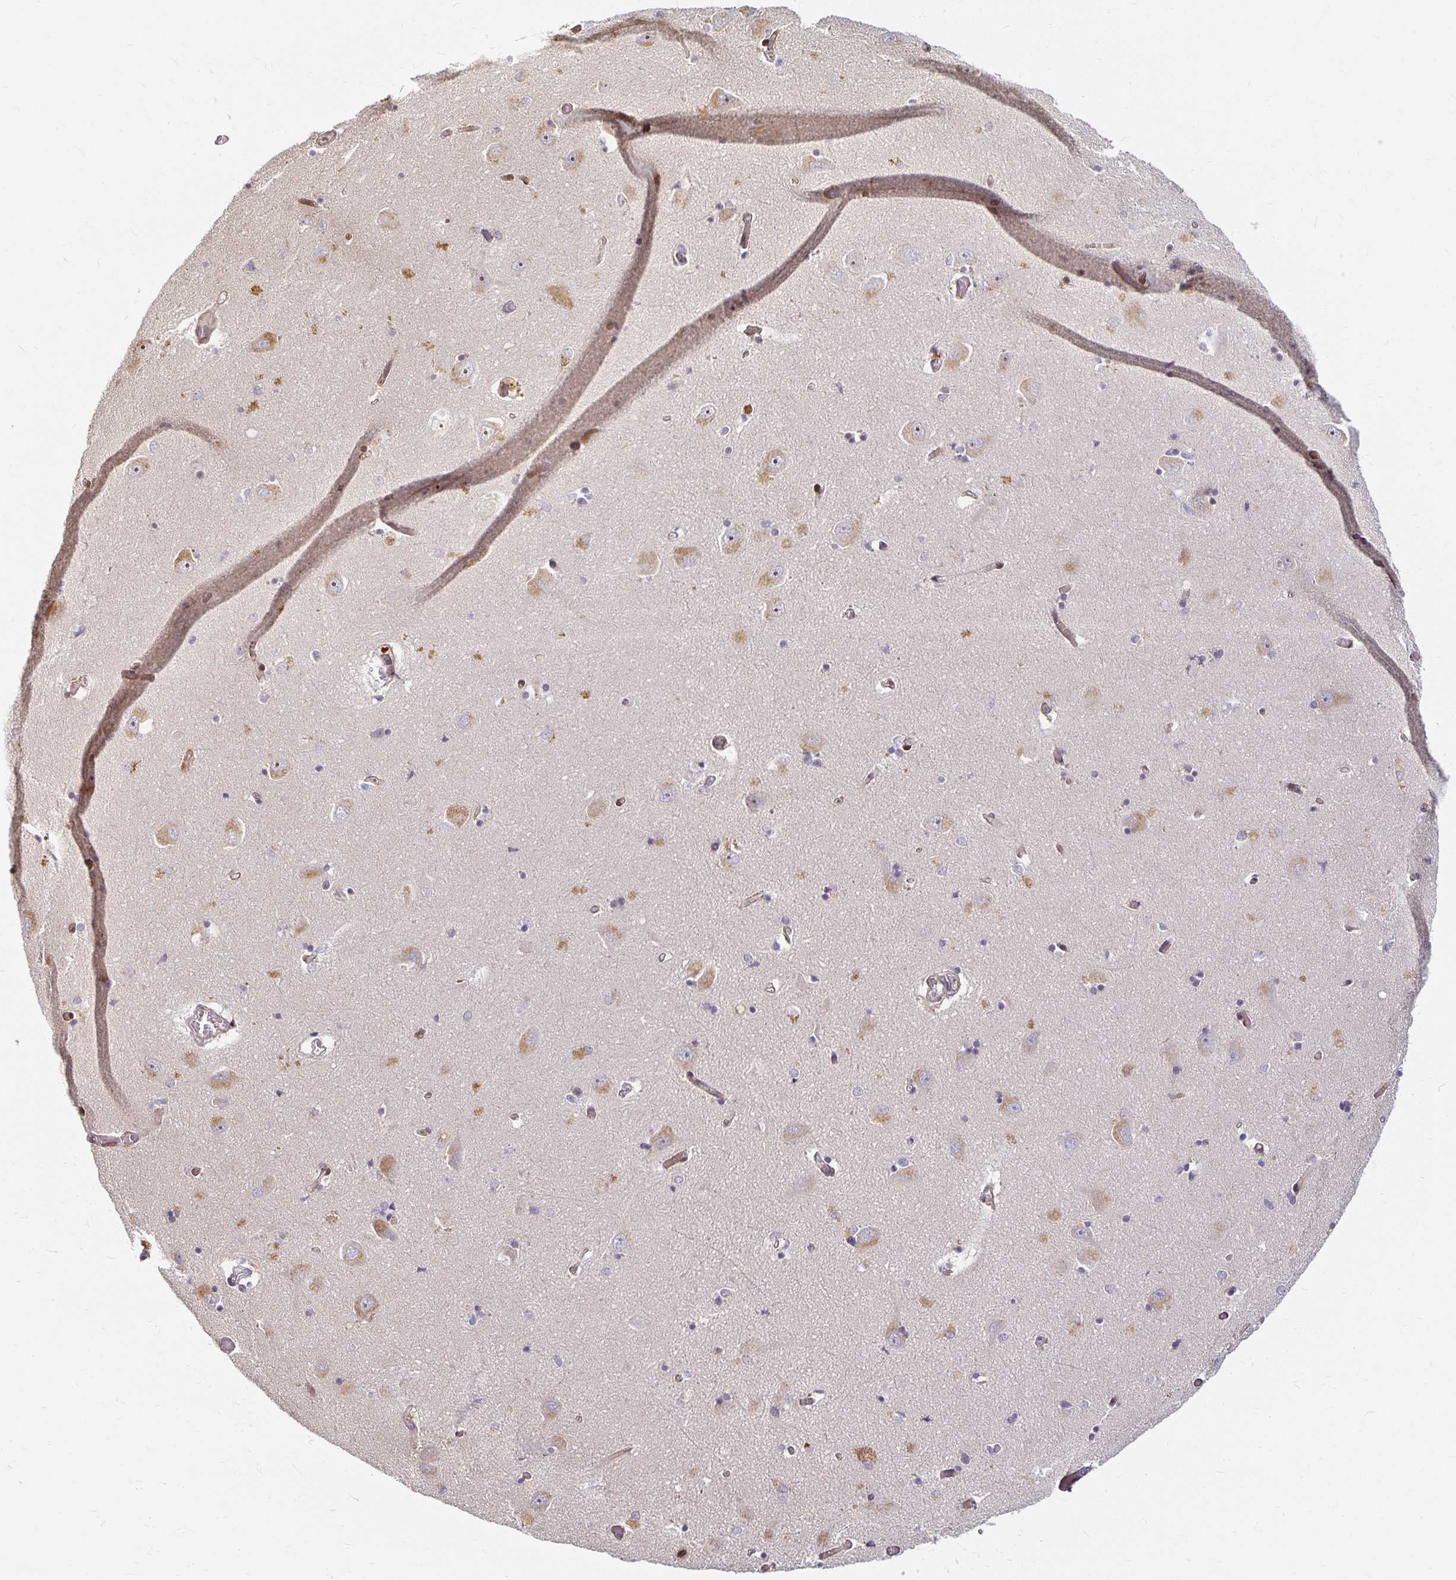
{"staining": {"intensity": "moderate", "quantity": "<25%", "location": "cytoplasmic/membranous"}, "tissue": "caudate", "cell_type": "Glial cells", "image_type": "normal", "snomed": [{"axis": "morphology", "description": "Normal tissue, NOS"}, {"axis": "topography", "description": "Lateral ventricle wall"}, {"axis": "topography", "description": "Hippocampus"}], "caption": "About <25% of glial cells in benign human caudate demonstrate moderate cytoplasmic/membranous protein staining as visualized by brown immunohistochemical staining.", "gene": "EHF", "patient": {"sex": "female", "age": 63}}